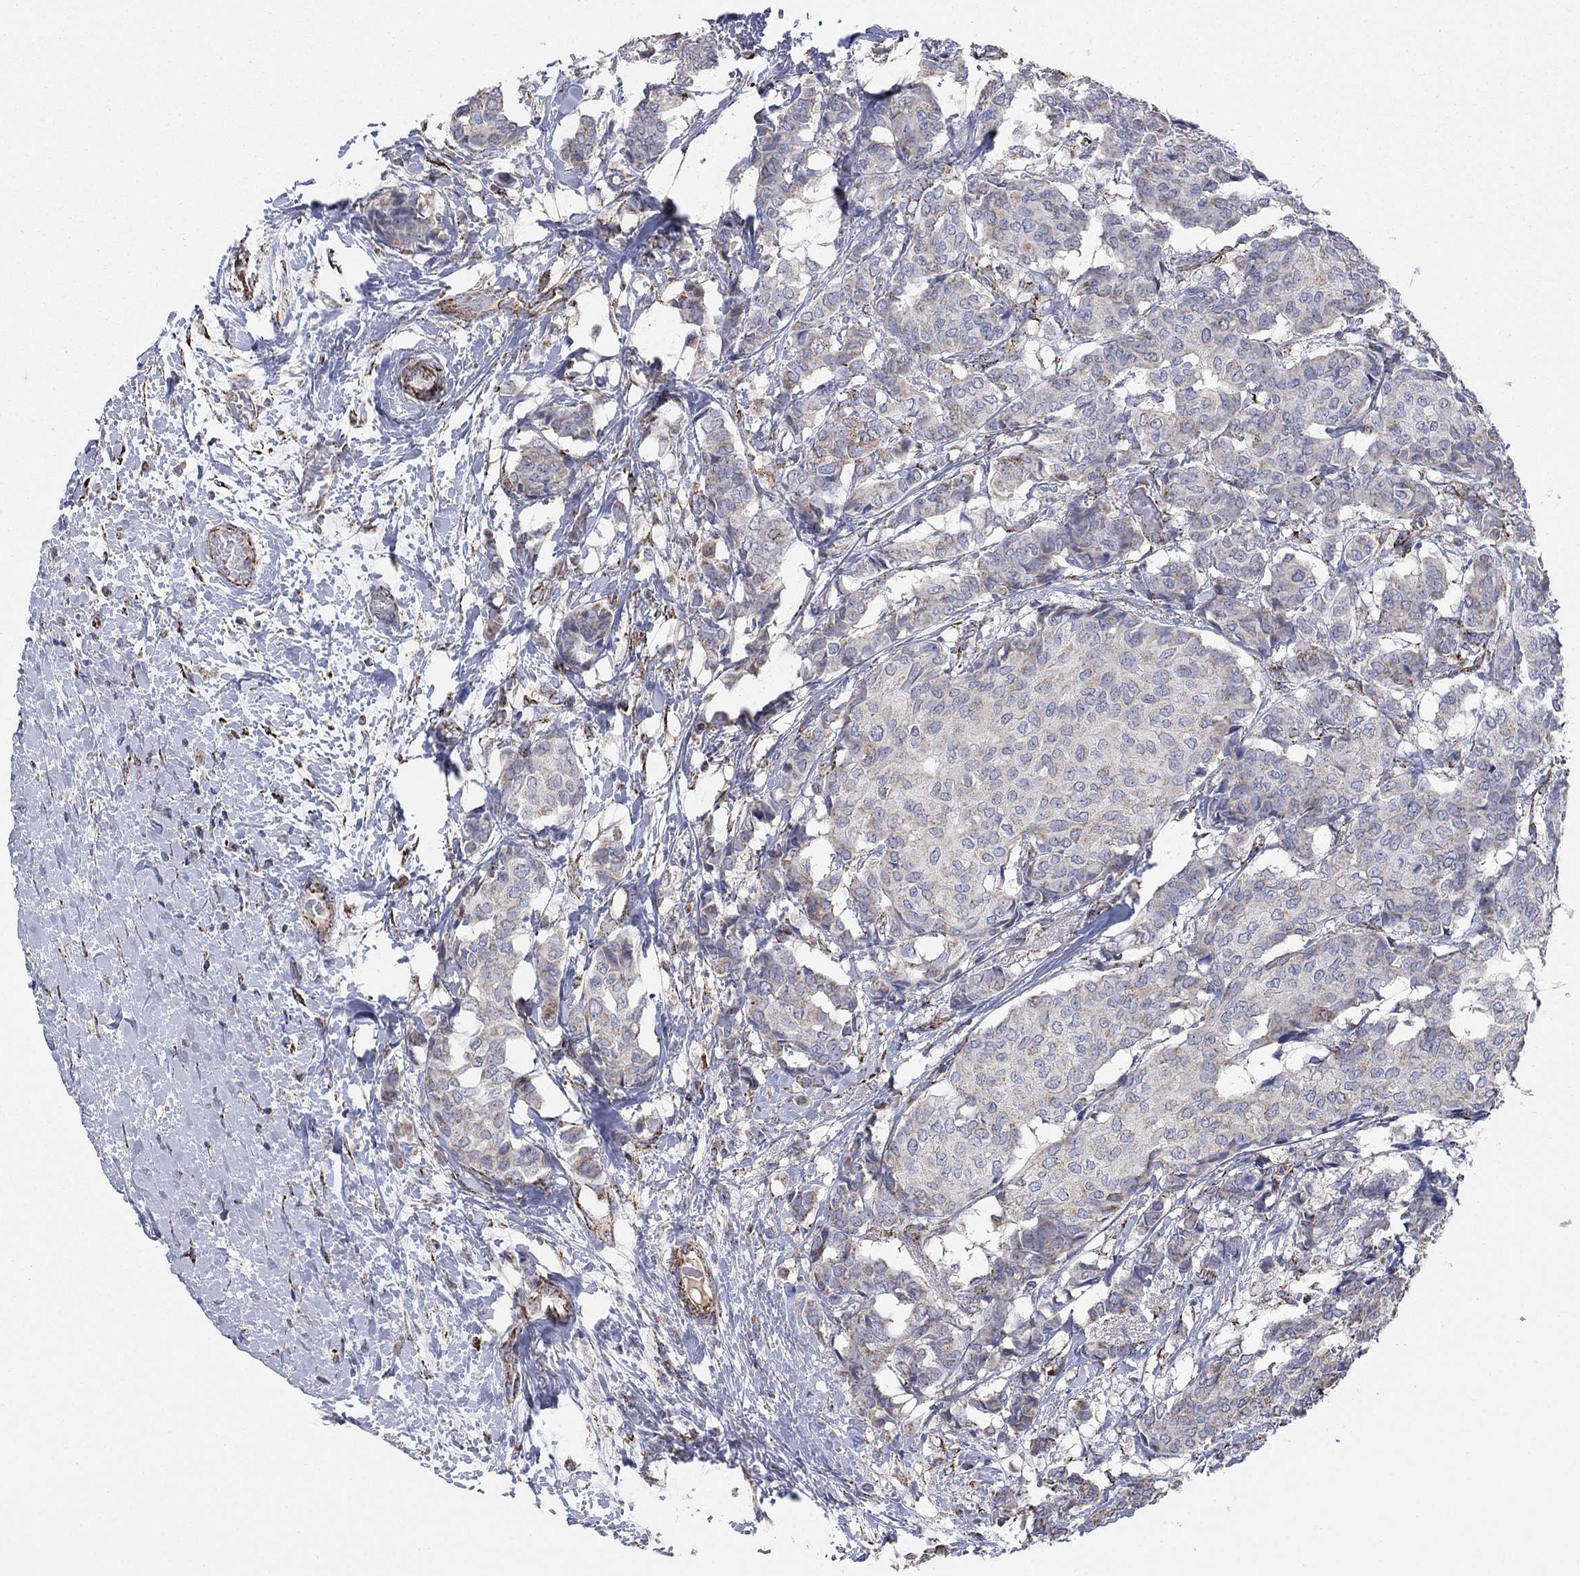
{"staining": {"intensity": "strong", "quantity": "<25%", "location": "cytoplasmic/membranous"}, "tissue": "breast cancer", "cell_type": "Tumor cells", "image_type": "cancer", "snomed": [{"axis": "morphology", "description": "Duct carcinoma"}, {"axis": "topography", "description": "Breast"}], "caption": "A high-resolution image shows IHC staining of breast cancer (intraductal carcinoma), which demonstrates strong cytoplasmic/membranous positivity in approximately <25% of tumor cells. Nuclei are stained in blue.", "gene": "PNPLA2", "patient": {"sex": "female", "age": 75}}